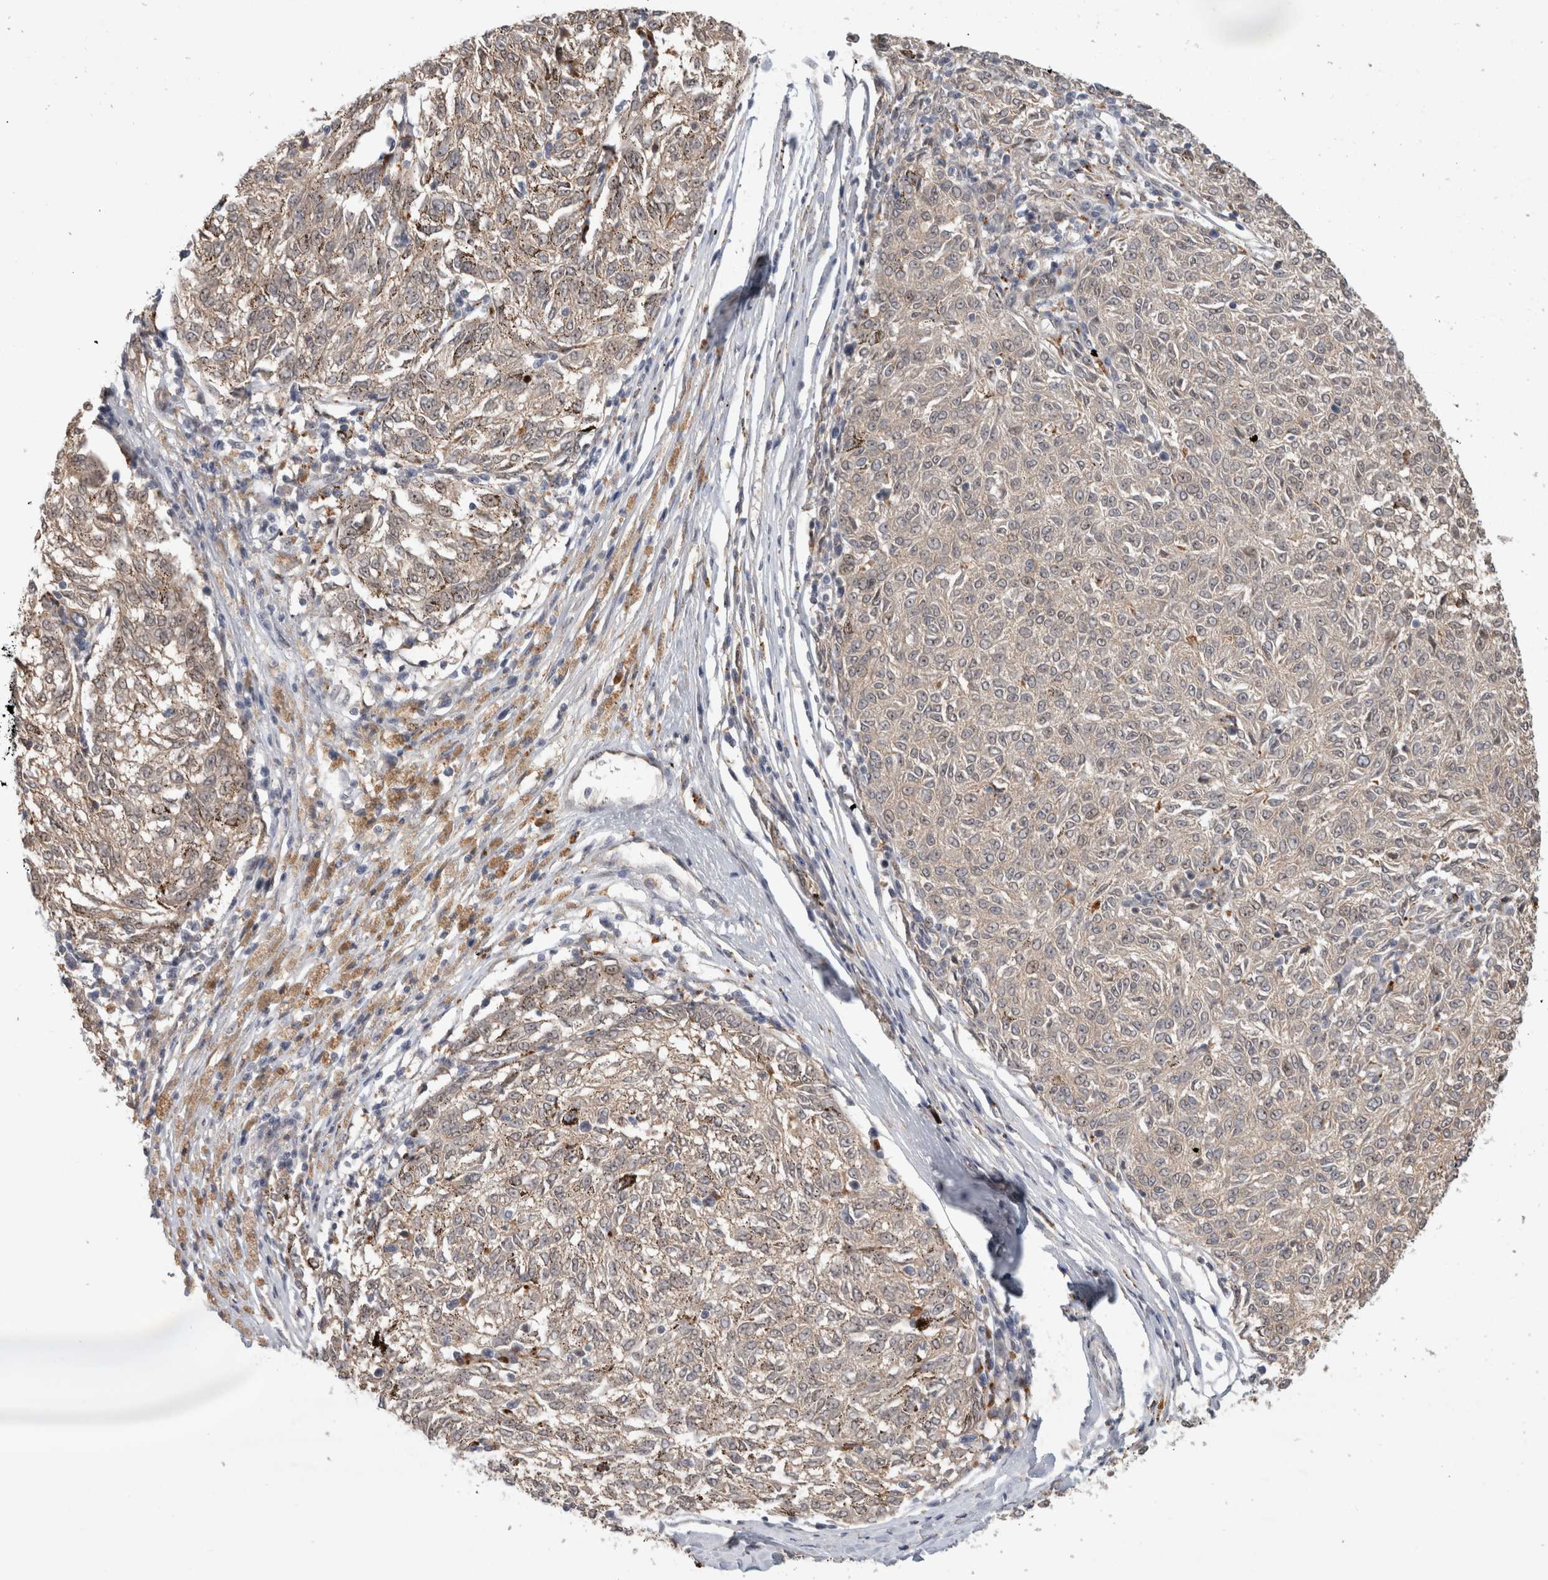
{"staining": {"intensity": "weak", "quantity": ">75%", "location": "cytoplasmic/membranous"}, "tissue": "melanoma", "cell_type": "Tumor cells", "image_type": "cancer", "snomed": [{"axis": "morphology", "description": "Malignant melanoma, NOS"}, {"axis": "topography", "description": "Skin"}], "caption": "This is an image of IHC staining of malignant melanoma, which shows weak staining in the cytoplasmic/membranous of tumor cells.", "gene": "NAB2", "patient": {"sex": "female", "age": 72}}